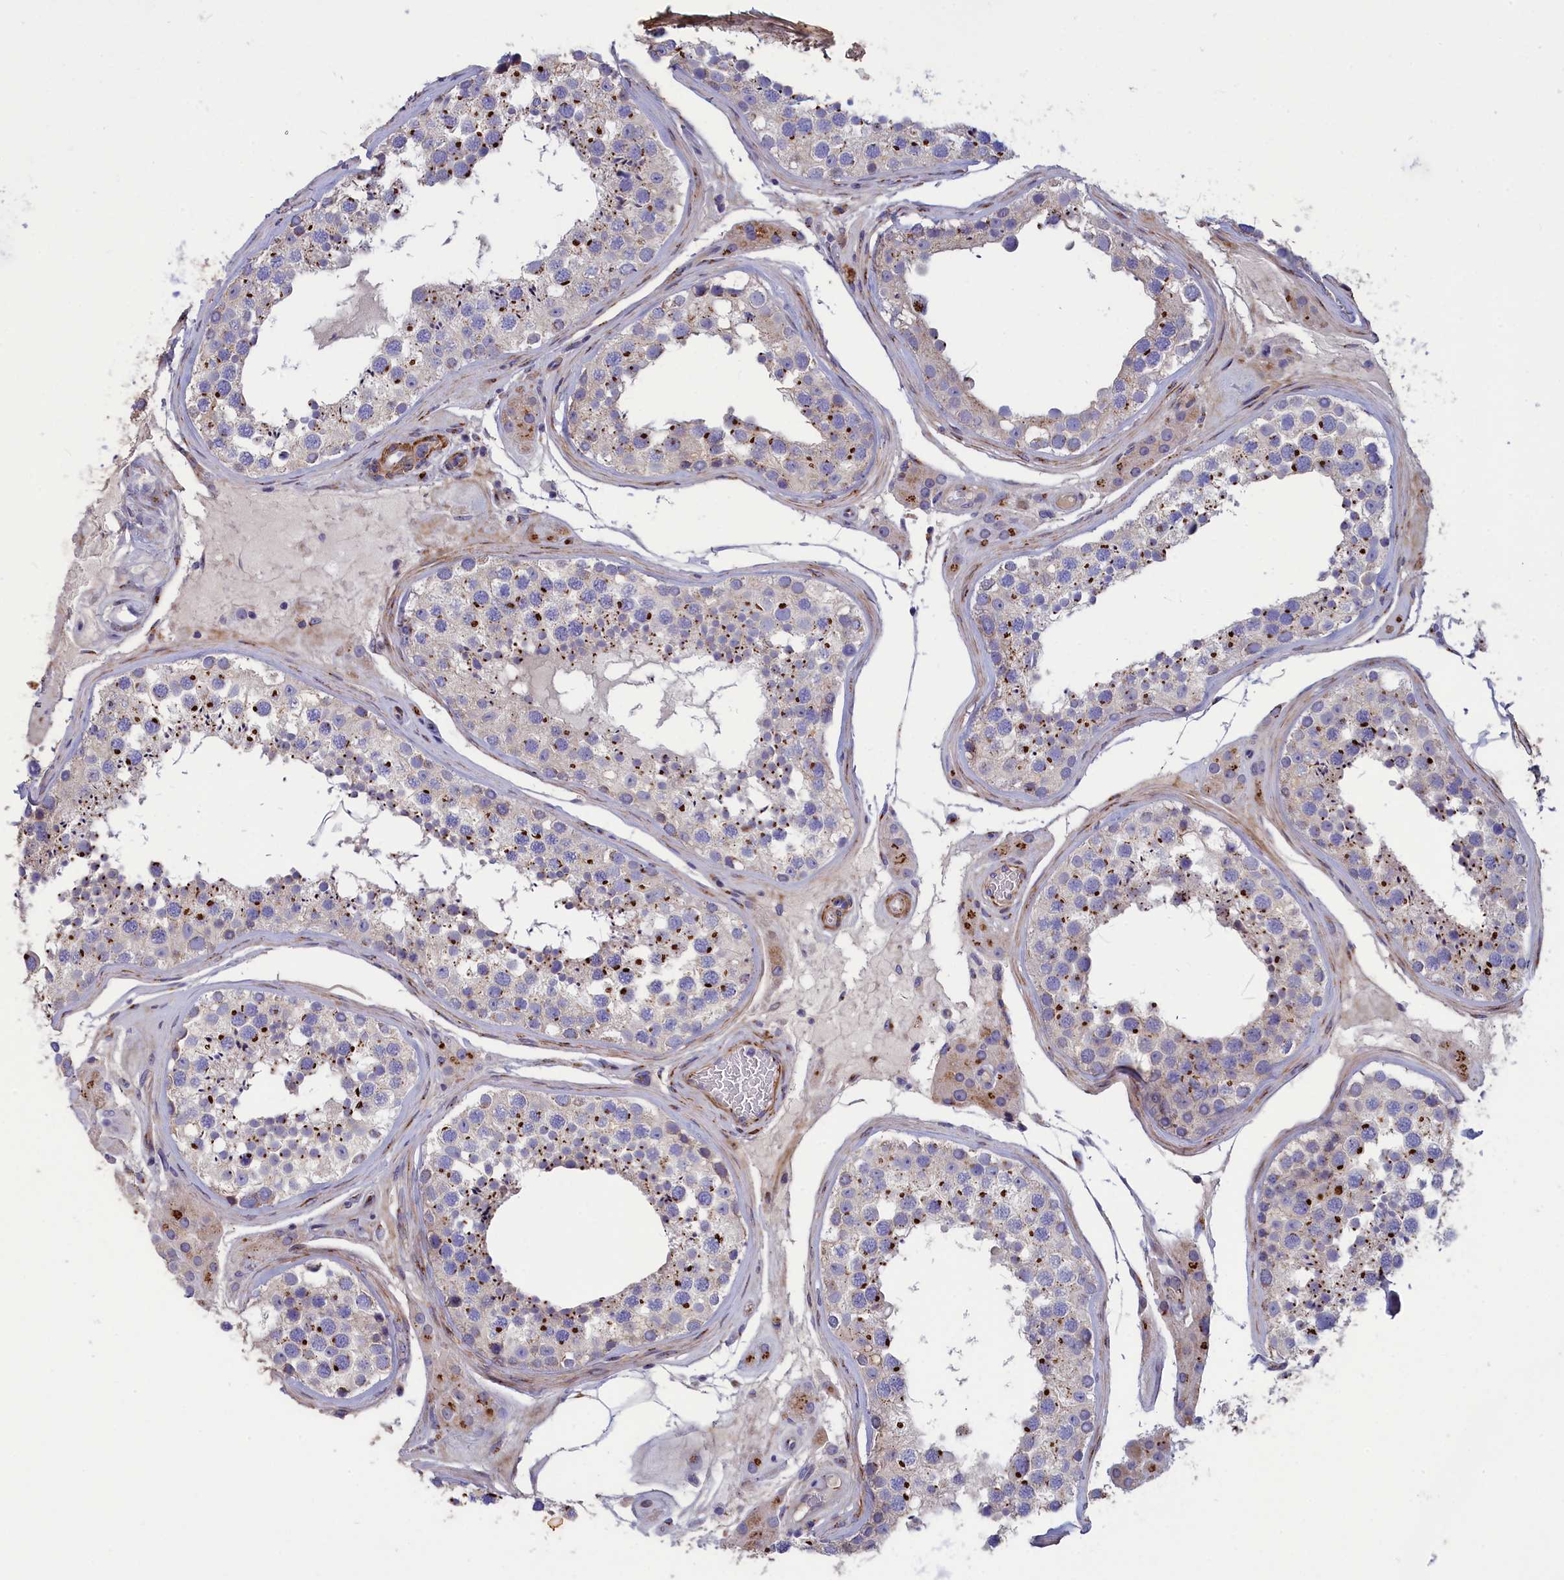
{"staining": {"intensity": "strong", "quantity": "25%-75%", "location": "cytoplasmic/membranous"}, "tissue": "testis", "cell_type": "Cells in seminiferous ducts", "image_type": "normal", "snomed": [{"axis": "morphology", "description": "Normal tissue, NOS"}, {"axis": "topography", "description": "Testis"}], "caption": "Protein expression by immunohistochemistry demonstrates strong cytoplasmic/membranous positivity in approximately 25%-75% of cells in seminiferous ducts in normal testis.", "gene": "TUBGCP4", "patient": {"sex": "male", "age": 46}}